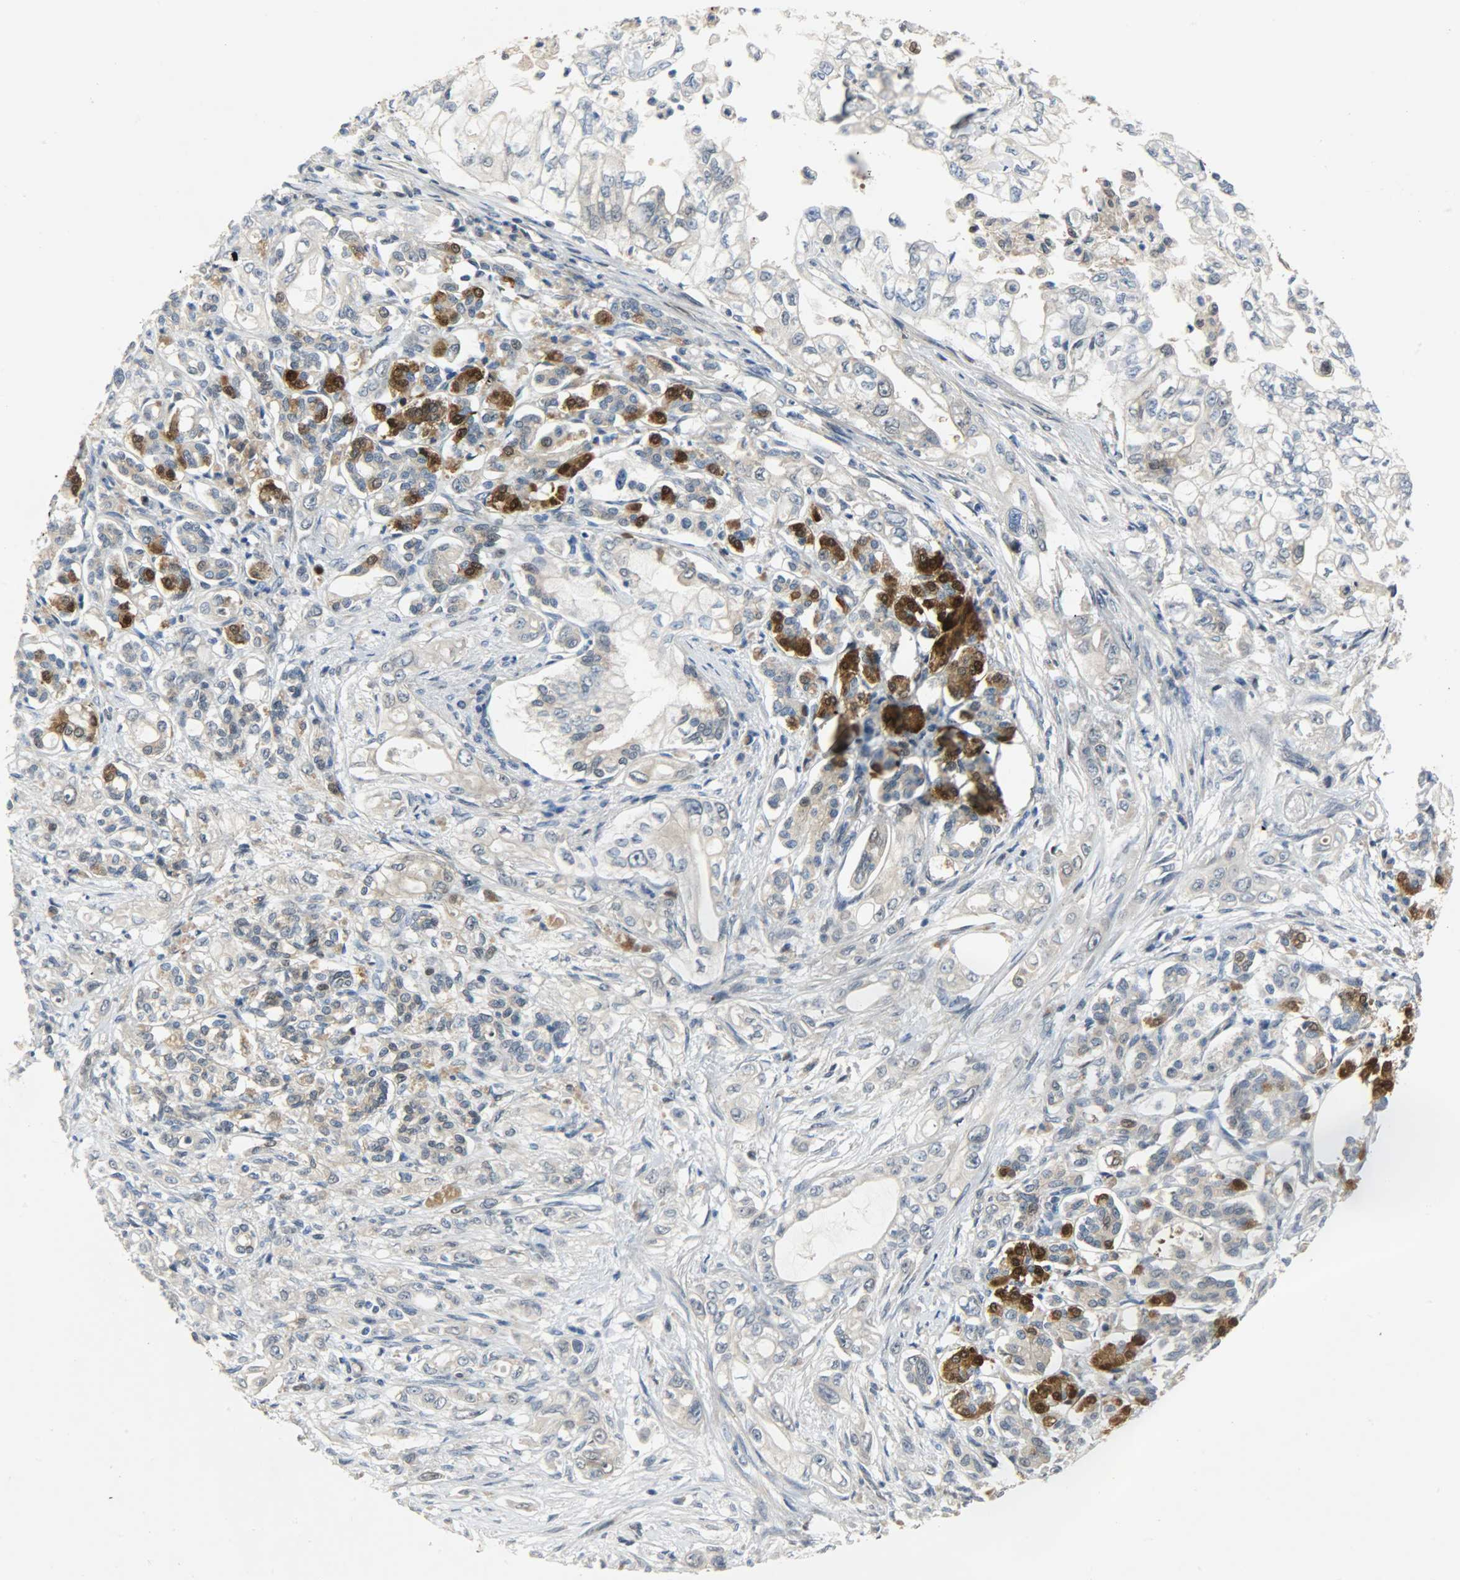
{"staining": {"intensity": "negative", "quantity": "none", "location": "none"}, "tissue": "pancreatic cancer", "cell_type": "Tumor cells", "image_type": "cancer", "snomed": [{"axis": "morphology", "description": "Normal tissue, NOS"}, {"axis": "topography", "description": "Pancreas"}], "caption": "Image shows no significant protein staining in tumor cells of pancreatic cancer.", "gene": "EIF4EBP1", "patient": {"sex": "male", "age": 42}}